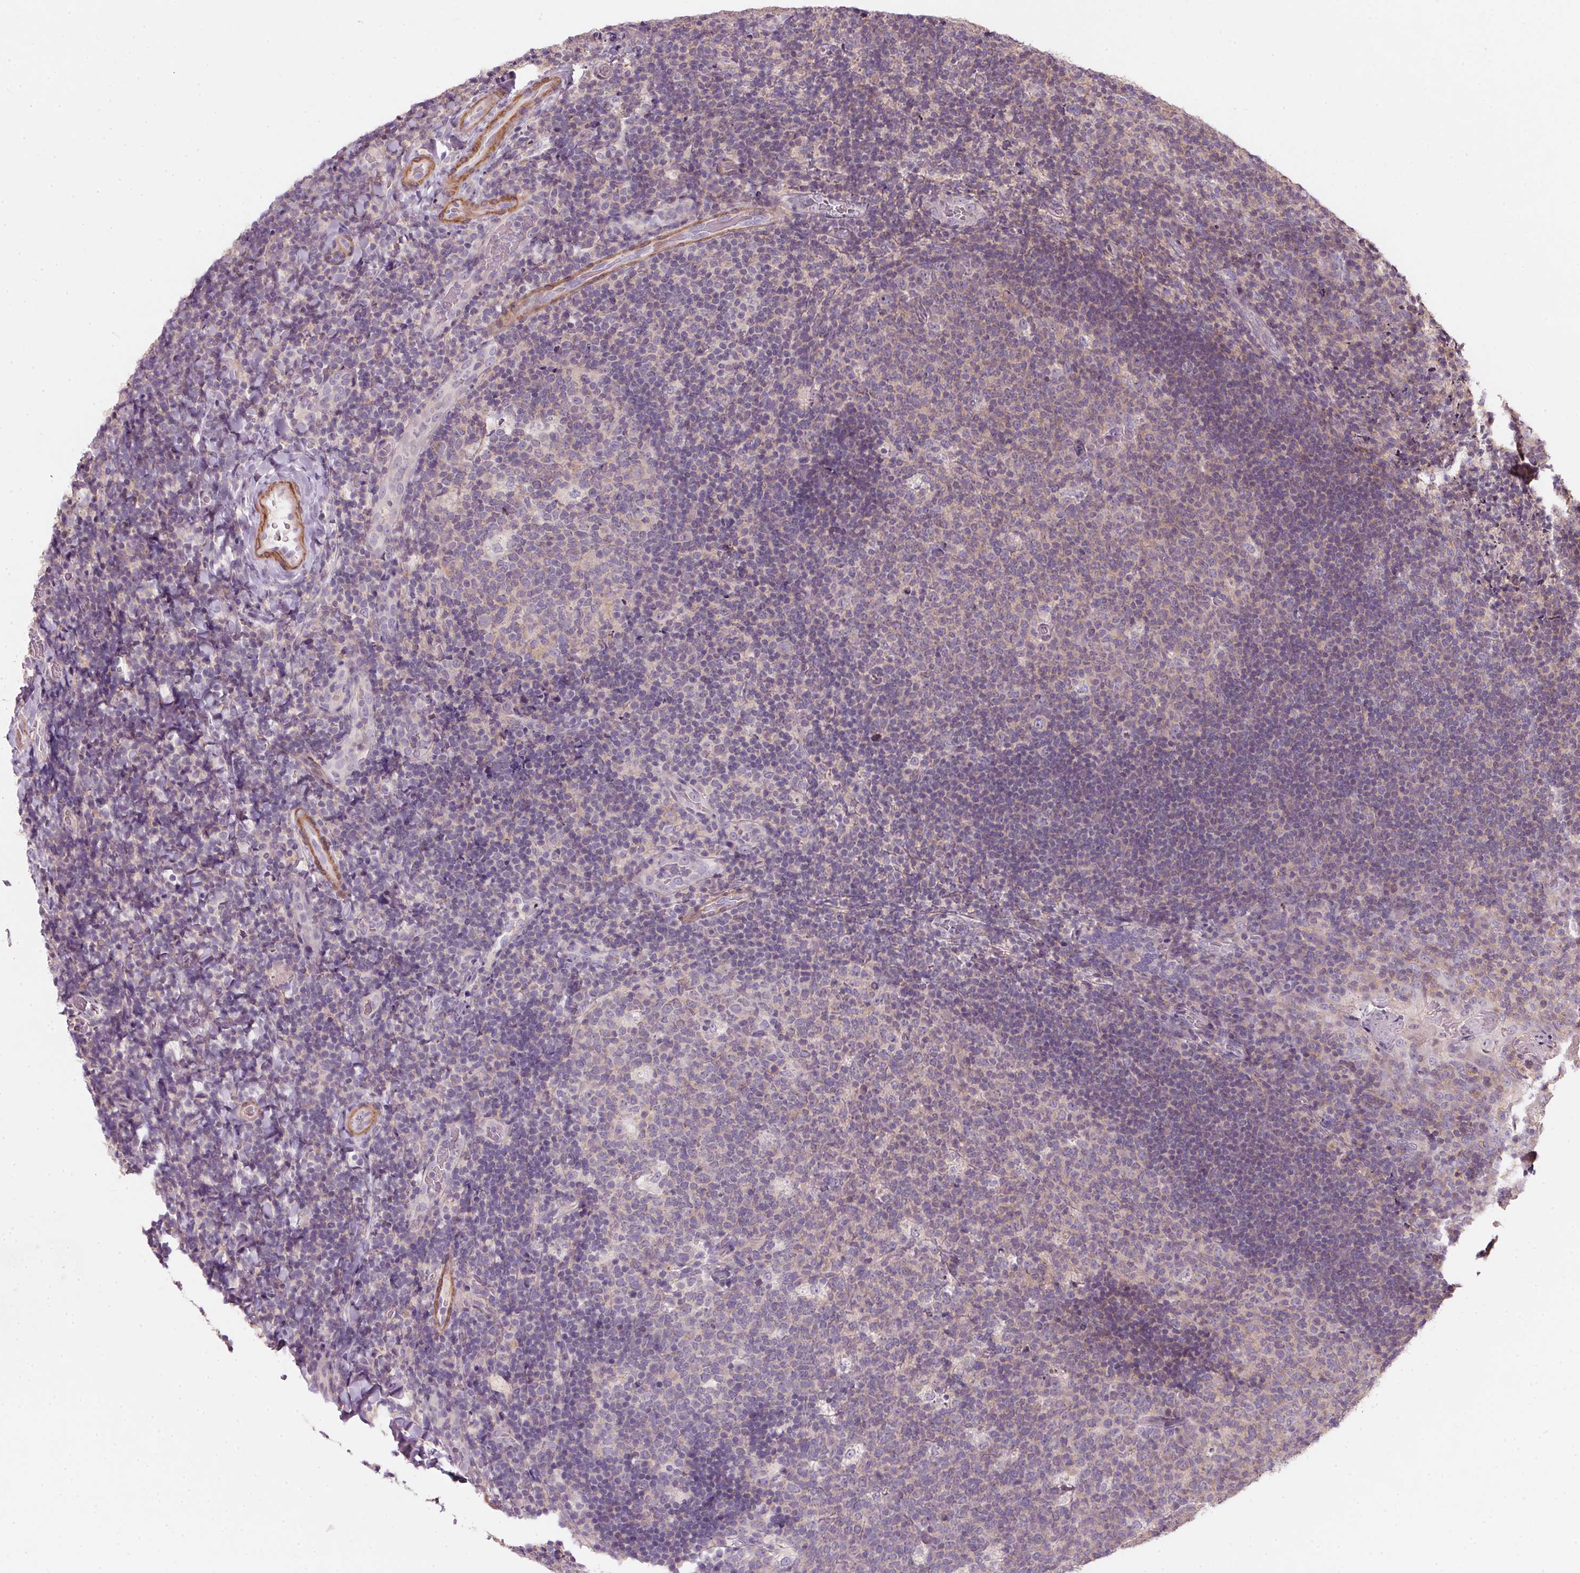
{"staining": {"intensity": "weak", "quantity": "<25%", "location": "cytoplasmic/membranous"}, "tissue": "tonsil", "cell_type": "Germinal center cells", "image_type": "normal", "snomed": [{"axis": "morphology", "description": "Normal tissue, NOS"}, {"axis": "topography", "description": "Tonsil"}], "caption": "The image shows no staining of germinal center cells in benign tonsil. The staining is performed using DAB (3,3'-diaminobenzidine) brown chromogen with nuclei counter-stained in using hematoxylin.", "gene": "KCNK15", "patient": {"sex": "male", "age": 17}}